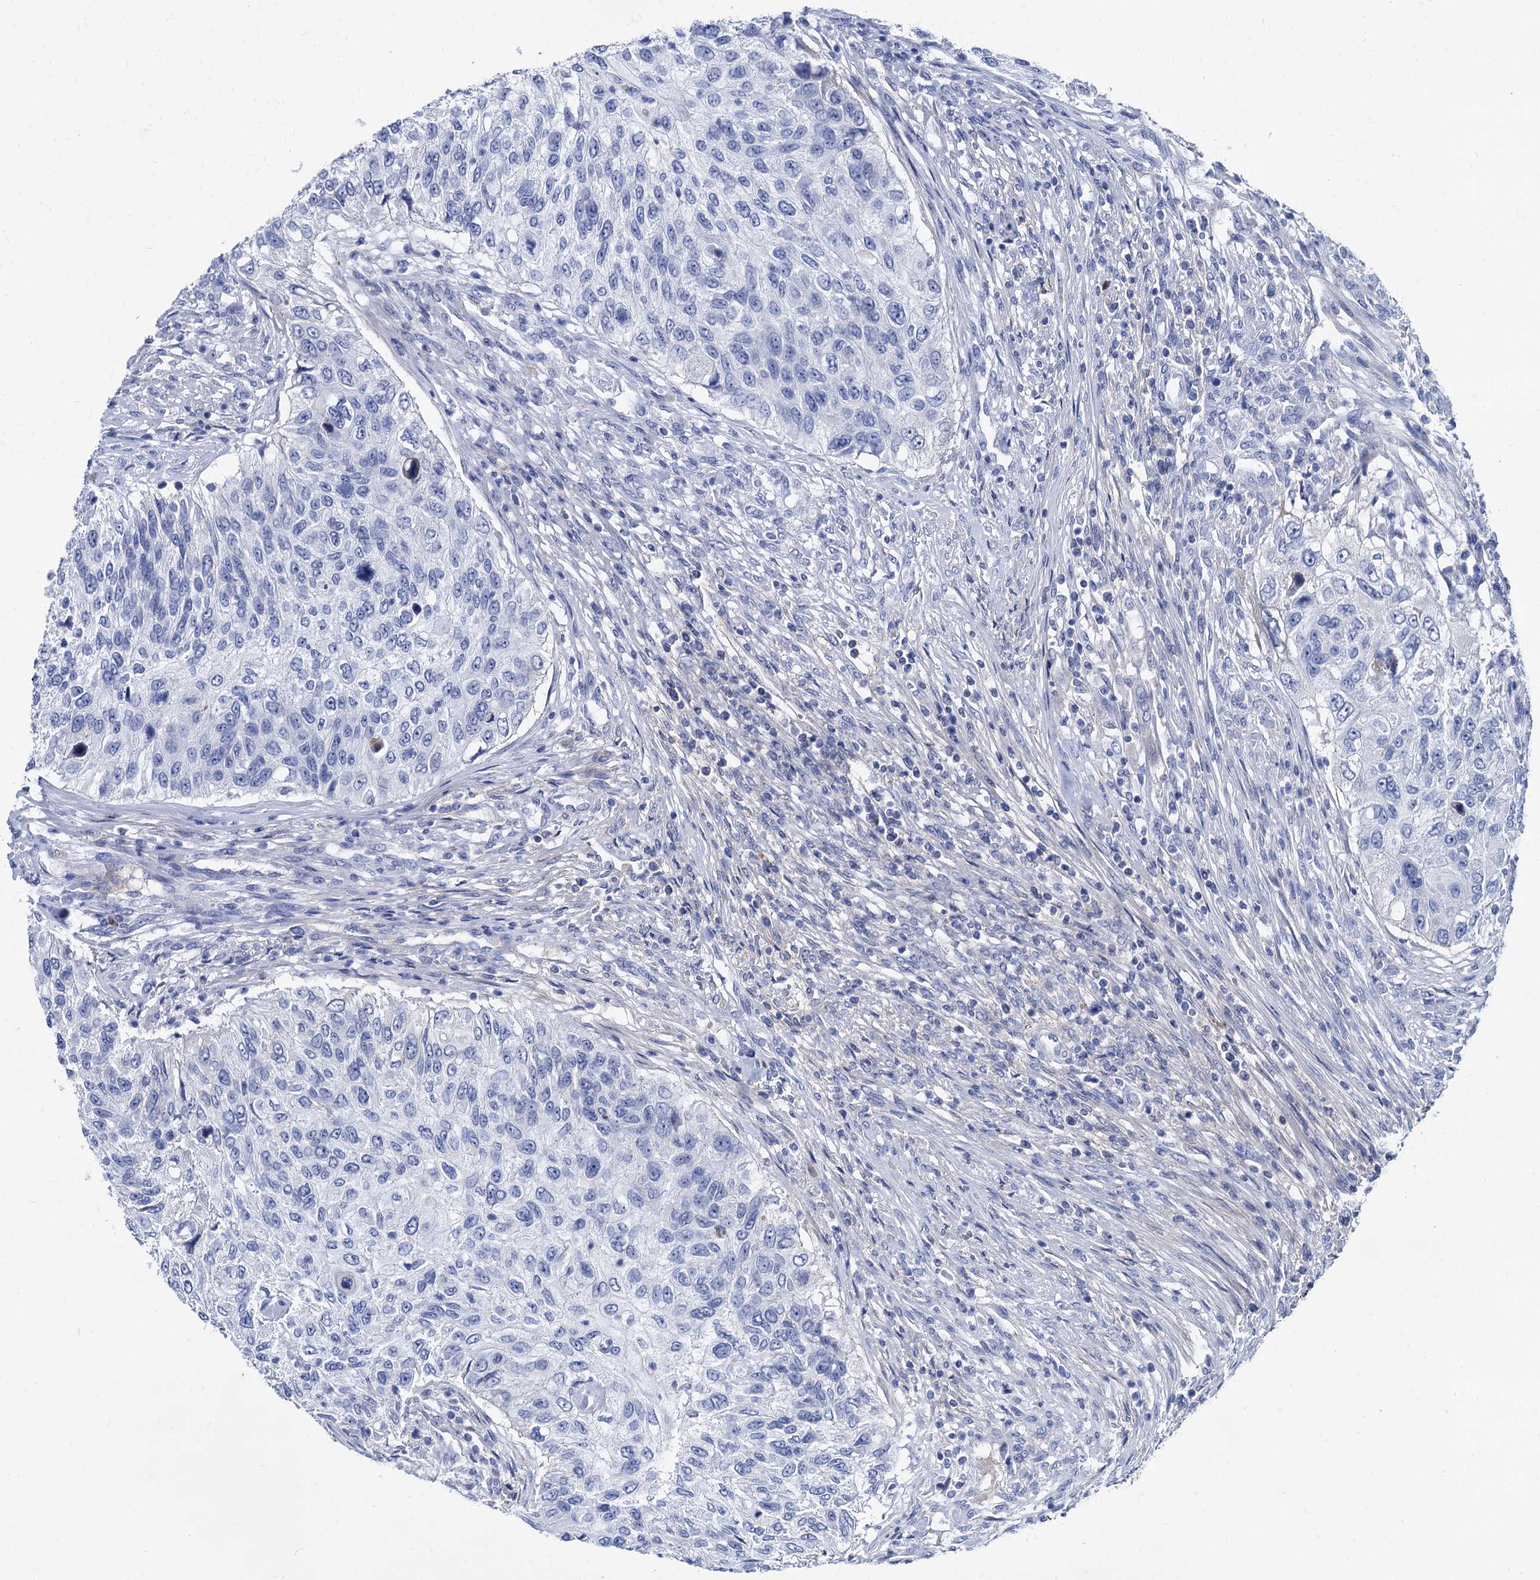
{"staining": {"intensity": "negative", "quantity": "none", "location": "none"}, "tissue": "urothelial cancer", "cell_type": "Tumor cells", "image_type": "cancer", "snomed": [{"axis": "morphology", "description": "Urothelial carcinoma, High grade"}, {"axis": "topography", "description": "Urinary bladder"}], "caption": "This is an immunohistochemistry photomicrograph of urothelial cancer. There is no positivity in tumor cells.", "gene": "TMEM72", "patient": {"sex": "female", "age": 60}}